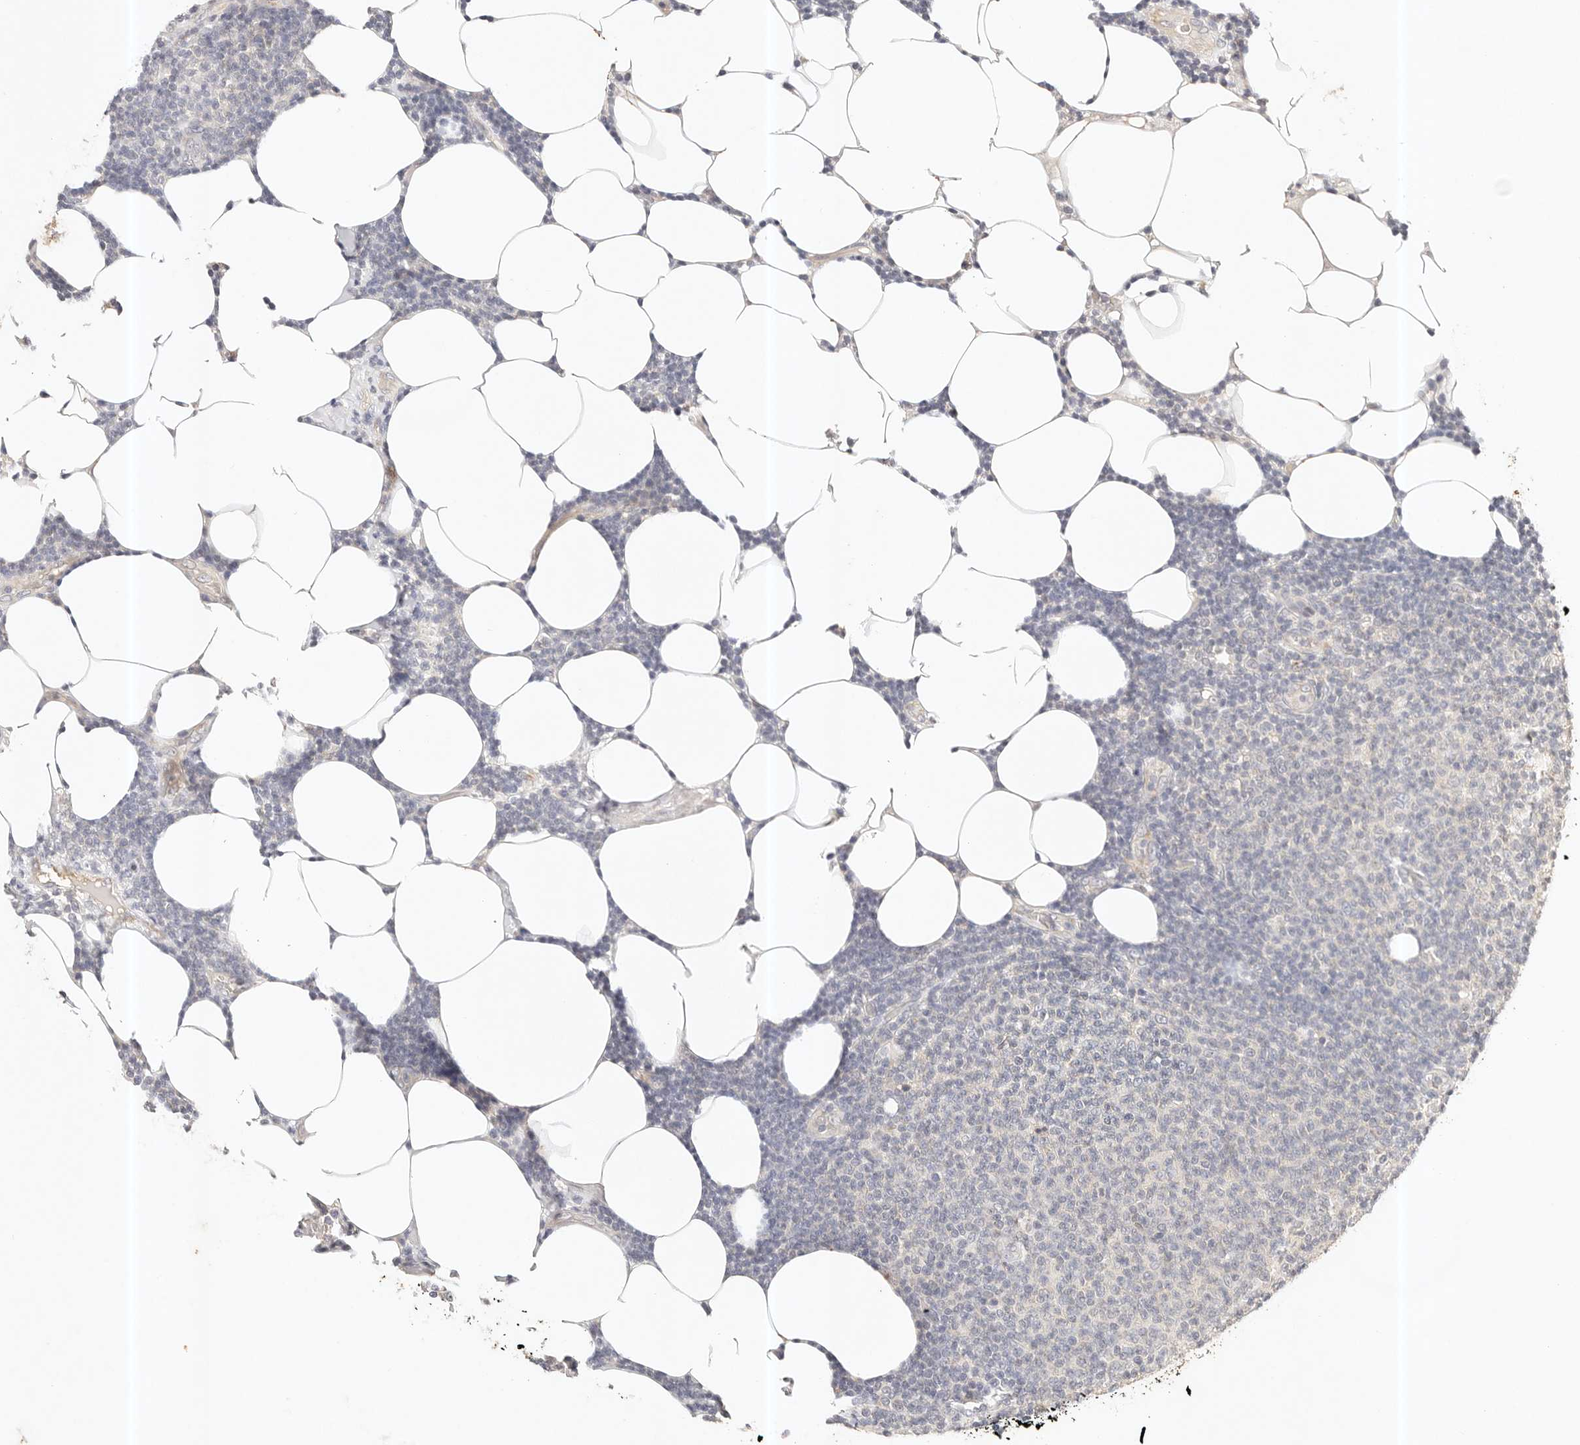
{"staining": {"intensity": "negative", "quantity": "none", "location": "none"}, "tissue": "lymphoma", "cell_type": "Tumor cells", "image_type": "cancer", "snomed": [{"axis": "morphology", "description": "Malignant lymphoma, non-Hodgkin's type, Low grade"}, {"axis": "topography", "description": "Lymph node"}], "caption": "Protein analysis of lymphoma demonstrates no significant positivity in tumor cells.", "gene": "CXADR", "patient": {"sex": "male", "age": 66}}